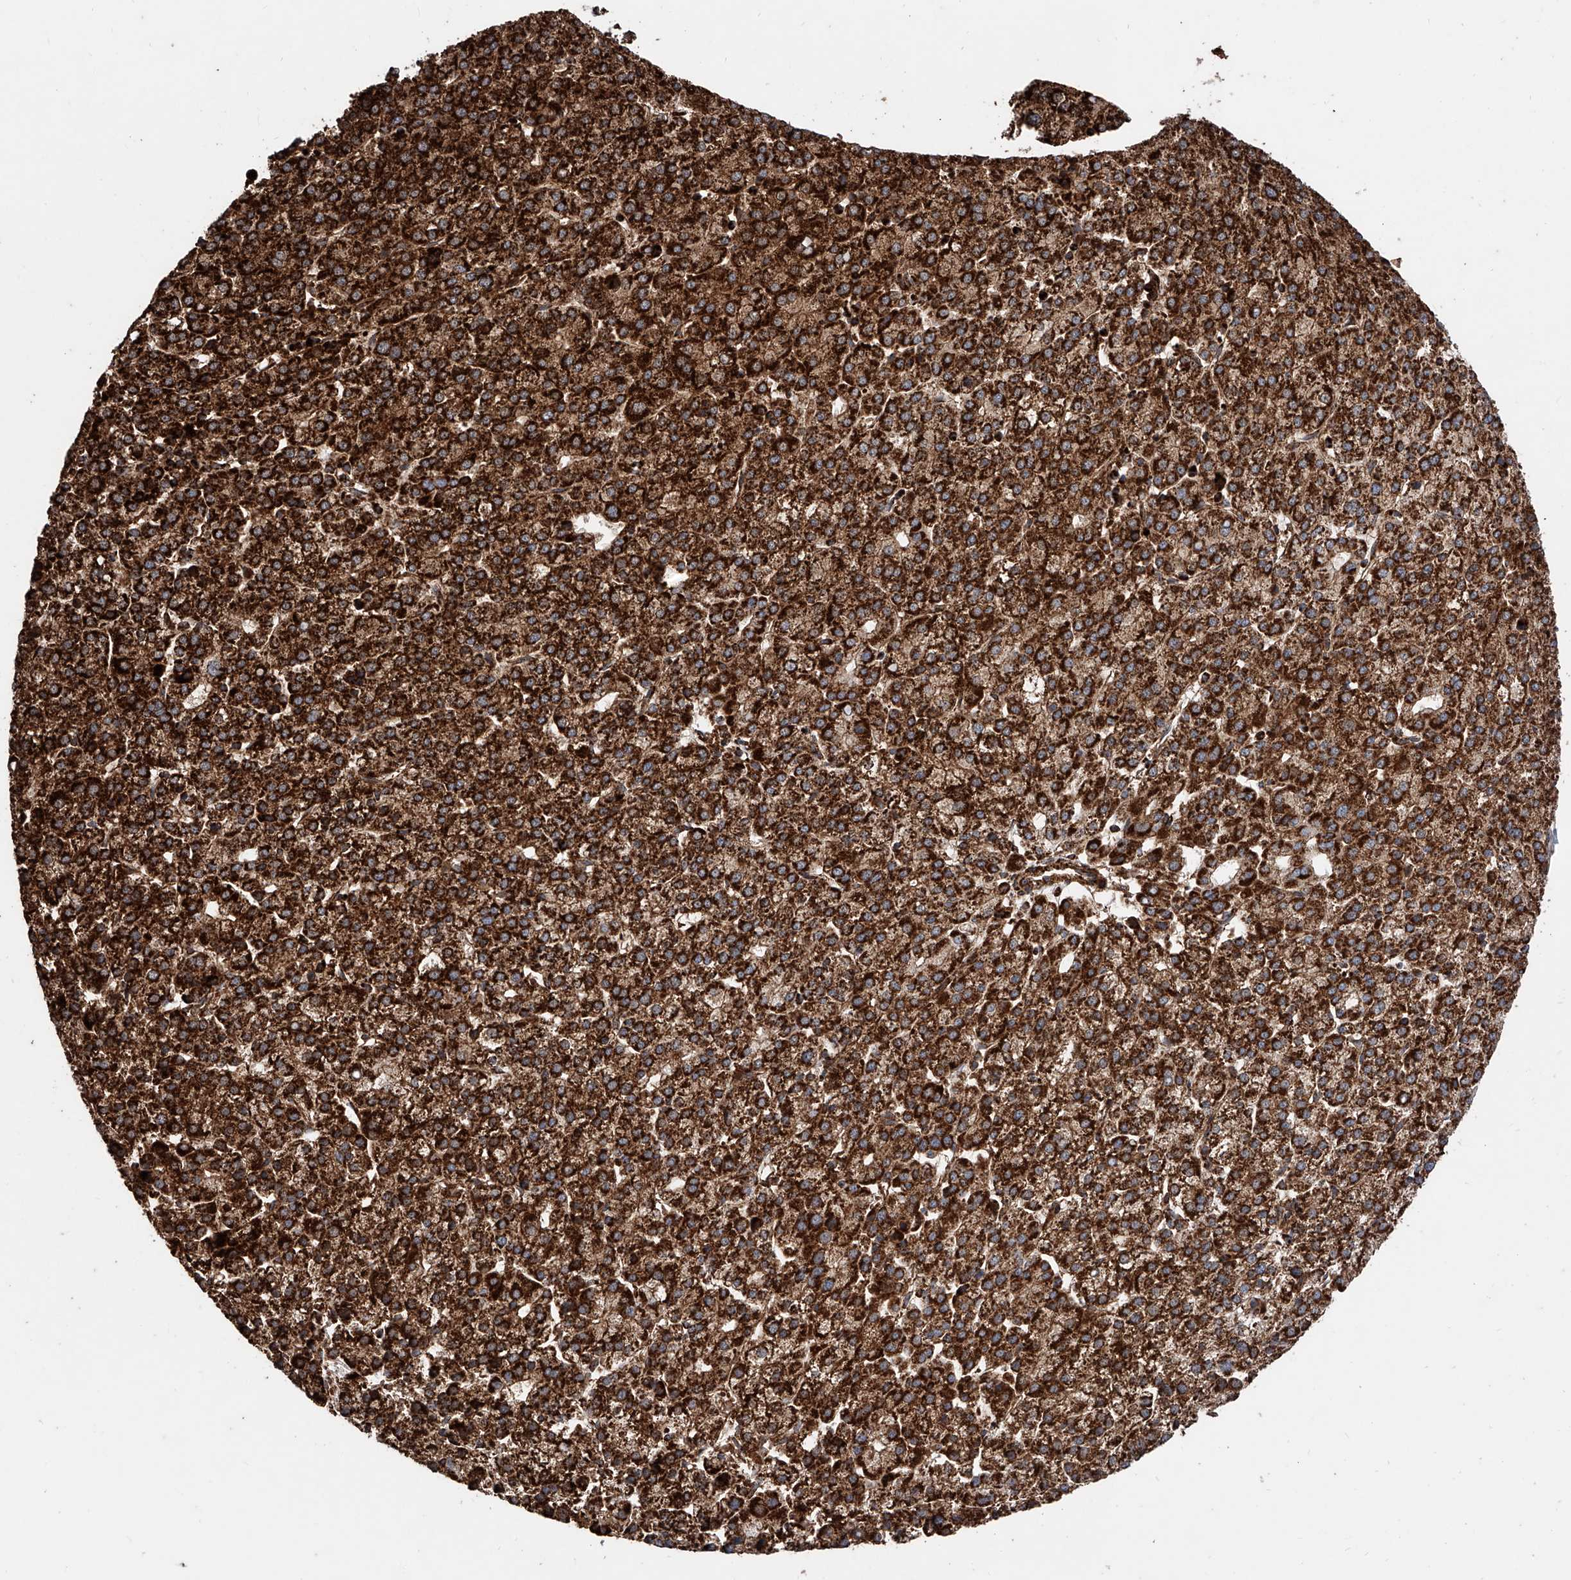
{"staining": {"intensity": "strong", "quantity": ">75%", "location": "cytoplasmic/membranous"}, "tissue": "liver cancer", "cell_type": "Tumor cells", "image_type": "cancer", "snomed": [{"axis": "morphology", "description": "Carcinoma, Hepatocellular, NOS"}, {"axis": "topography", "description": "Liver"}], "caption": "Brown immunohistochemical staining in liver cancer (hepatocellular carcinoma) displays strong cytoplasmic/membranous expression in approximately >75% of tumor cells. (Brightfield microscopy of DAB IHC at high magnification).", "gene": "PISD", "patient": {"sex": "female", "age": 58}}